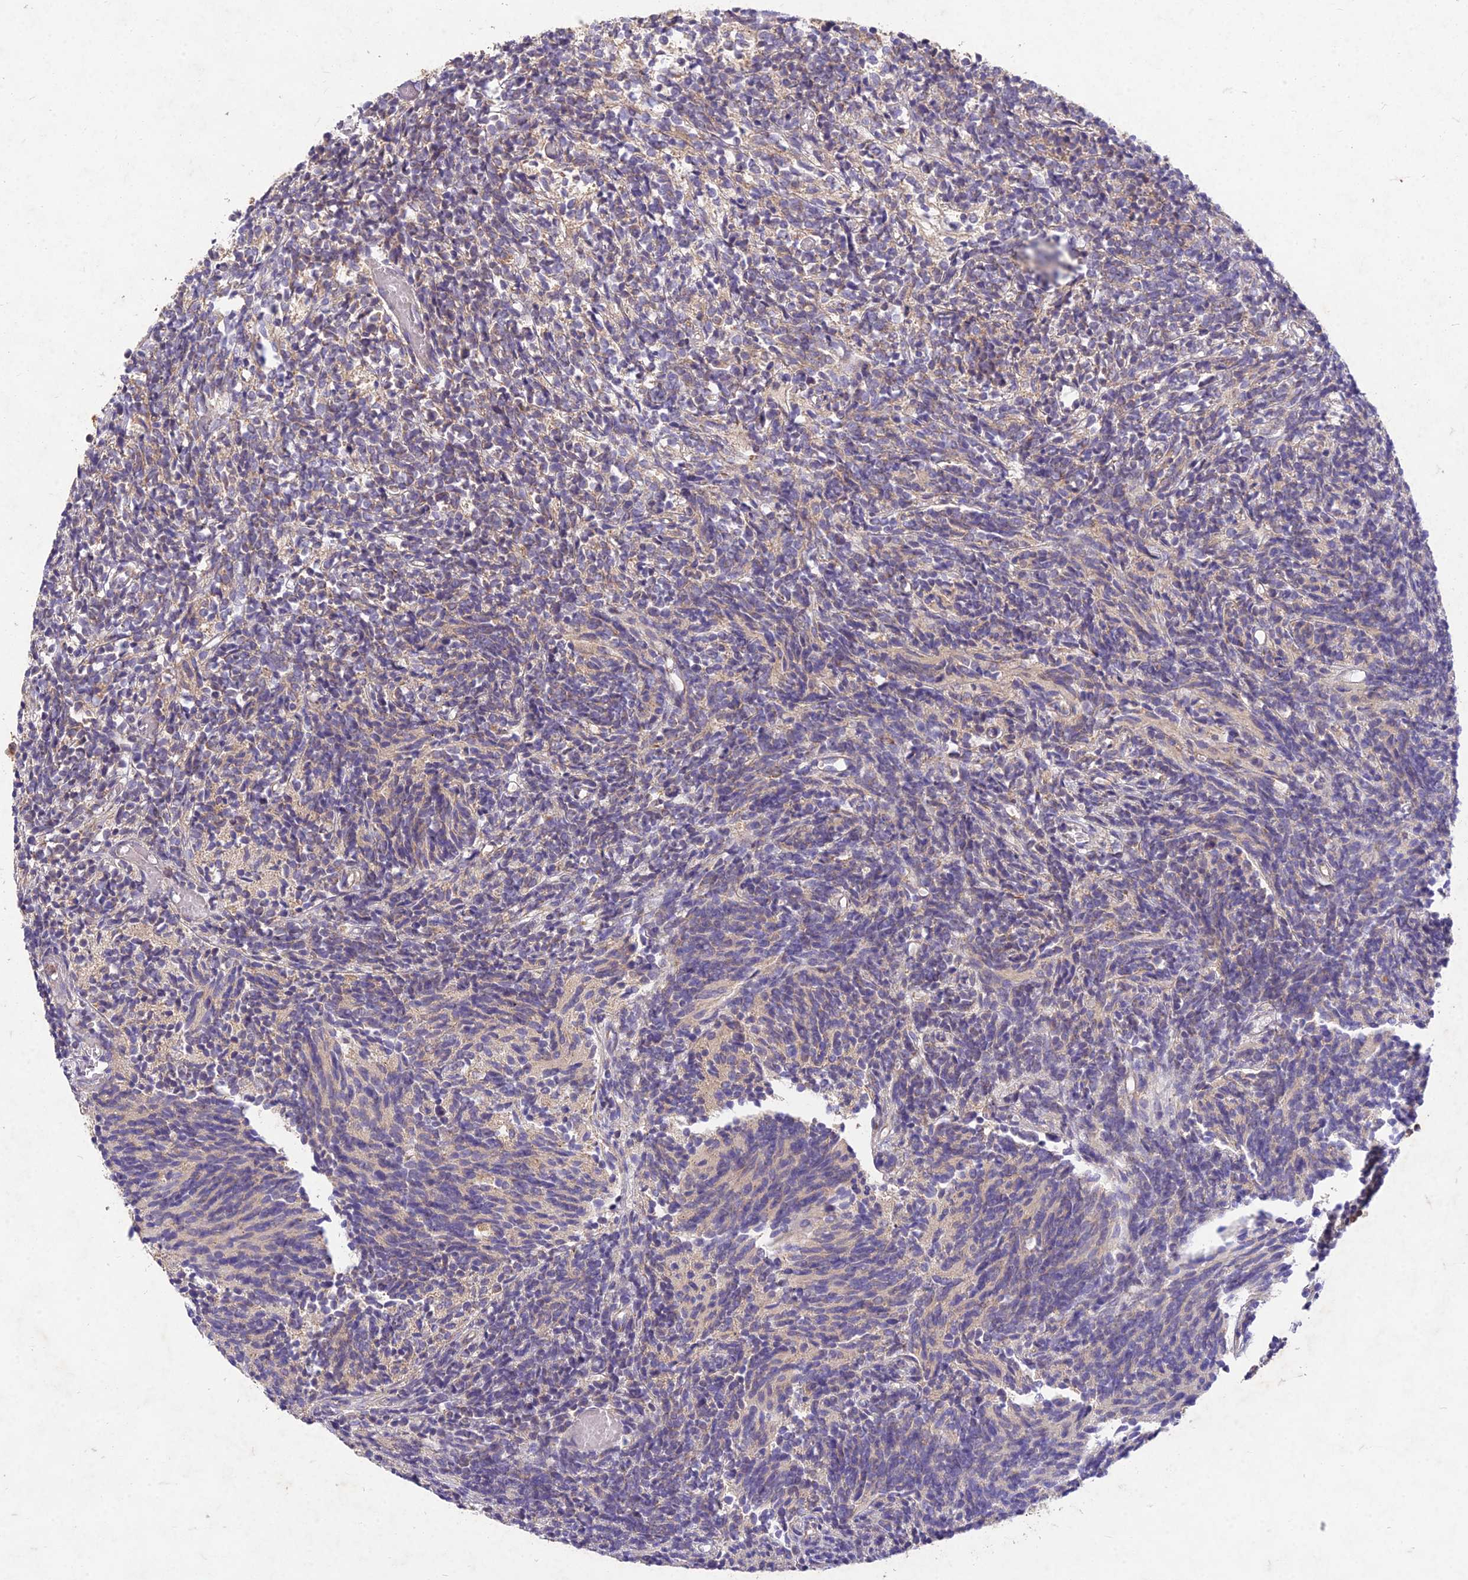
{"staining": {"intensity": "weak", "quantity": "<25%", "location": "cytoplasmic/membranous"}, "tissue": "glioma", "cell_type": "Tumor cells", "image_type": "cancer", "snomed": [{"axis": "morphology", "description": "Glioma, malignant, Low grade"}, {"axis": "topography", "description": "Brain"}], "caption": "An immunohistochemistry (IHC) image of glioma is shown. There is no staining in tumor cells of glioma.", "gene": "NXNL2", "patient": {"sex": "female", "age": 1}}